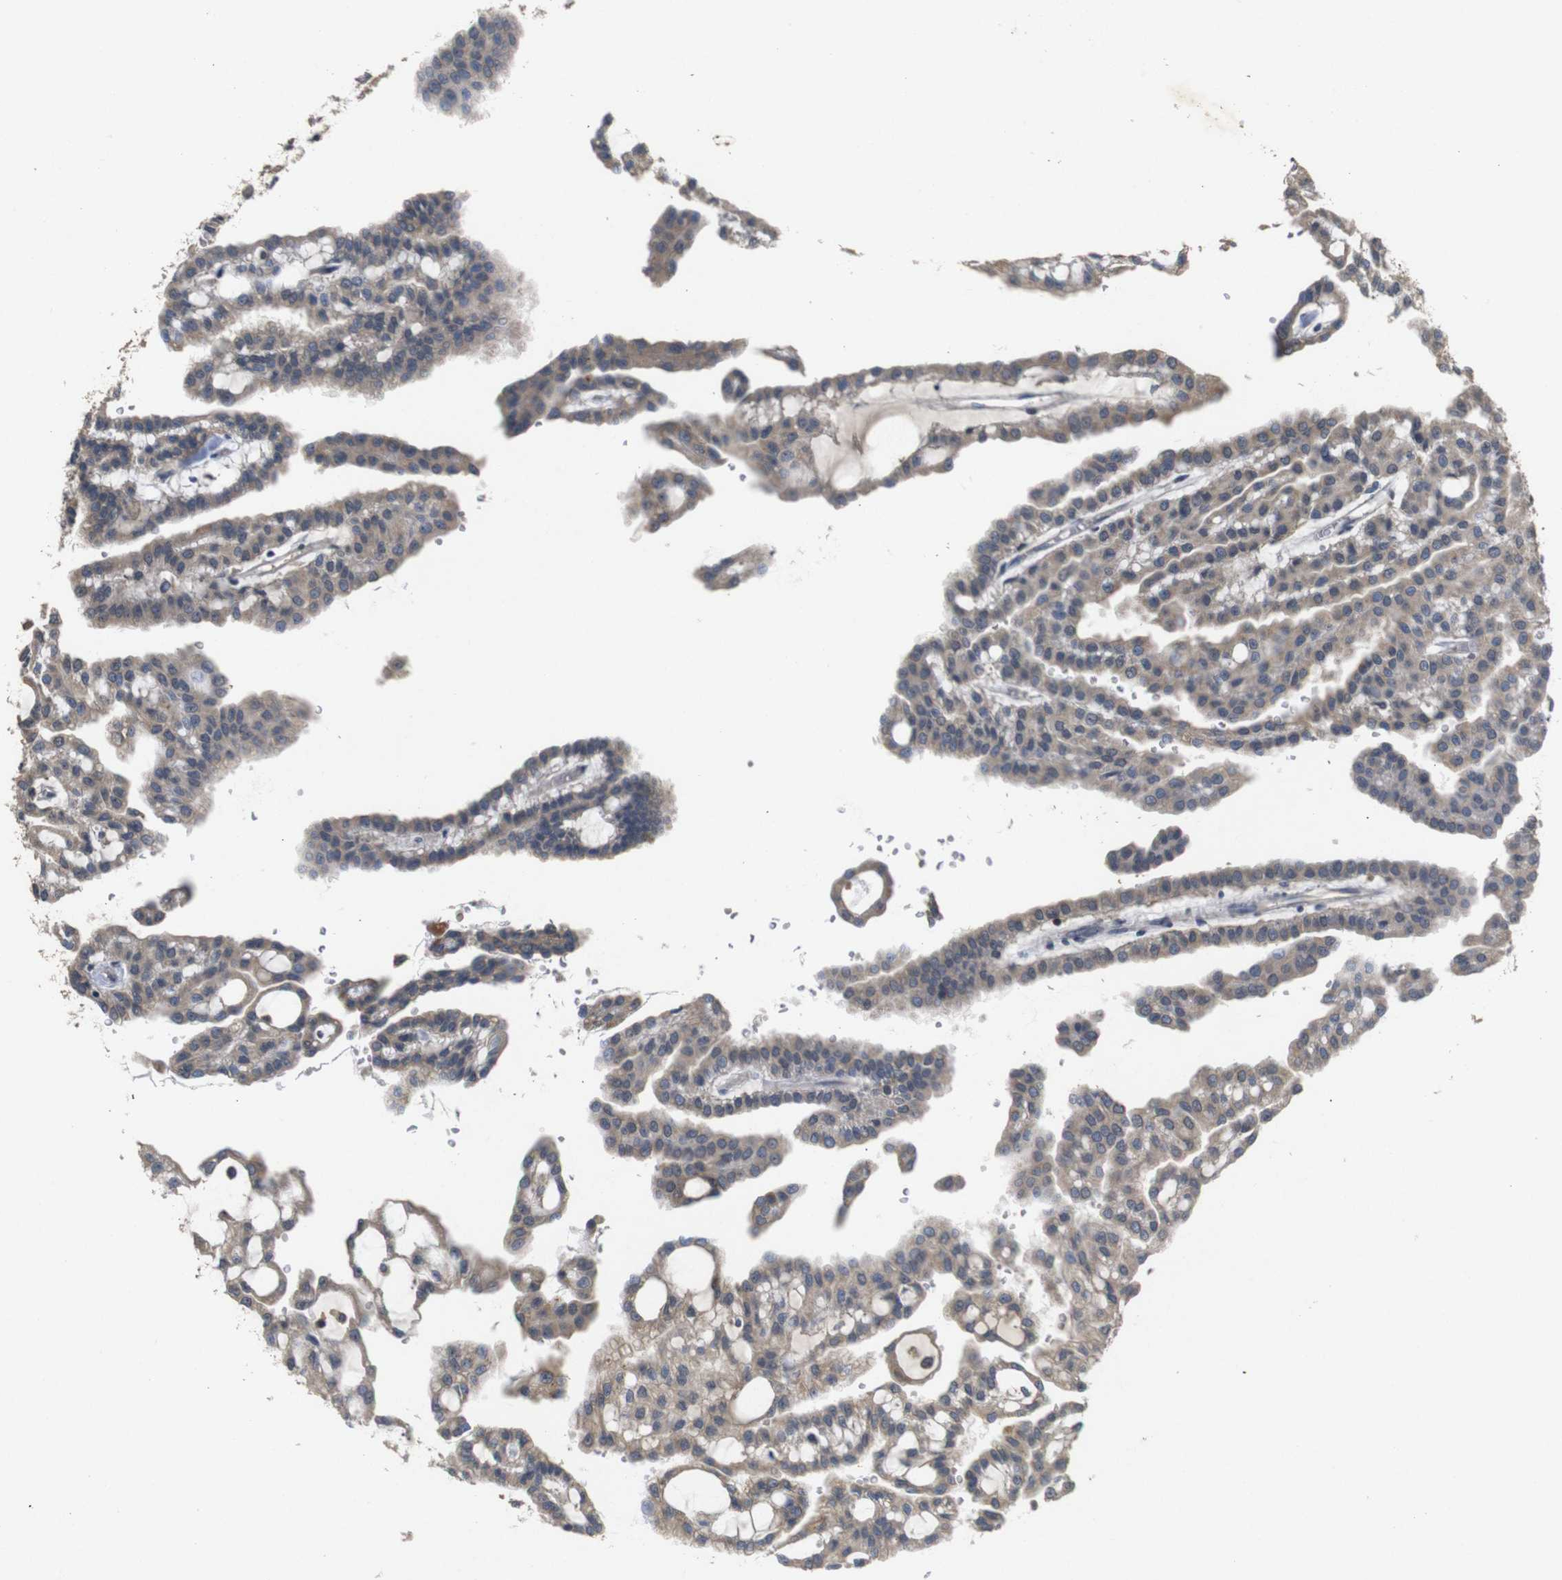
{"staining": {"intensity": "weak", "quantity": ">75%", "location": "cytoplasmic/membranous"}, "tissue": "renal cancer", "cell_type": "Tumor cells", "image_type": "cancer", "snomed": [{"axis": "morphology", "description": "Adenocarcinoma, NOS"}, {"axis": "topography", "description": "Kidney"}], "caption": "Brown immunohistochemical staining in adenocarcinoma (renal) reveals weak cytoplasmic/membranous staining in about >75% of tumor cells. The staining was performed using DAB, with brown indicating positive protein expression. Nuclei are stained blue with hematoxylin.", "gene": "MAGI2", "patient": {"sex": "male", "age": 63}}